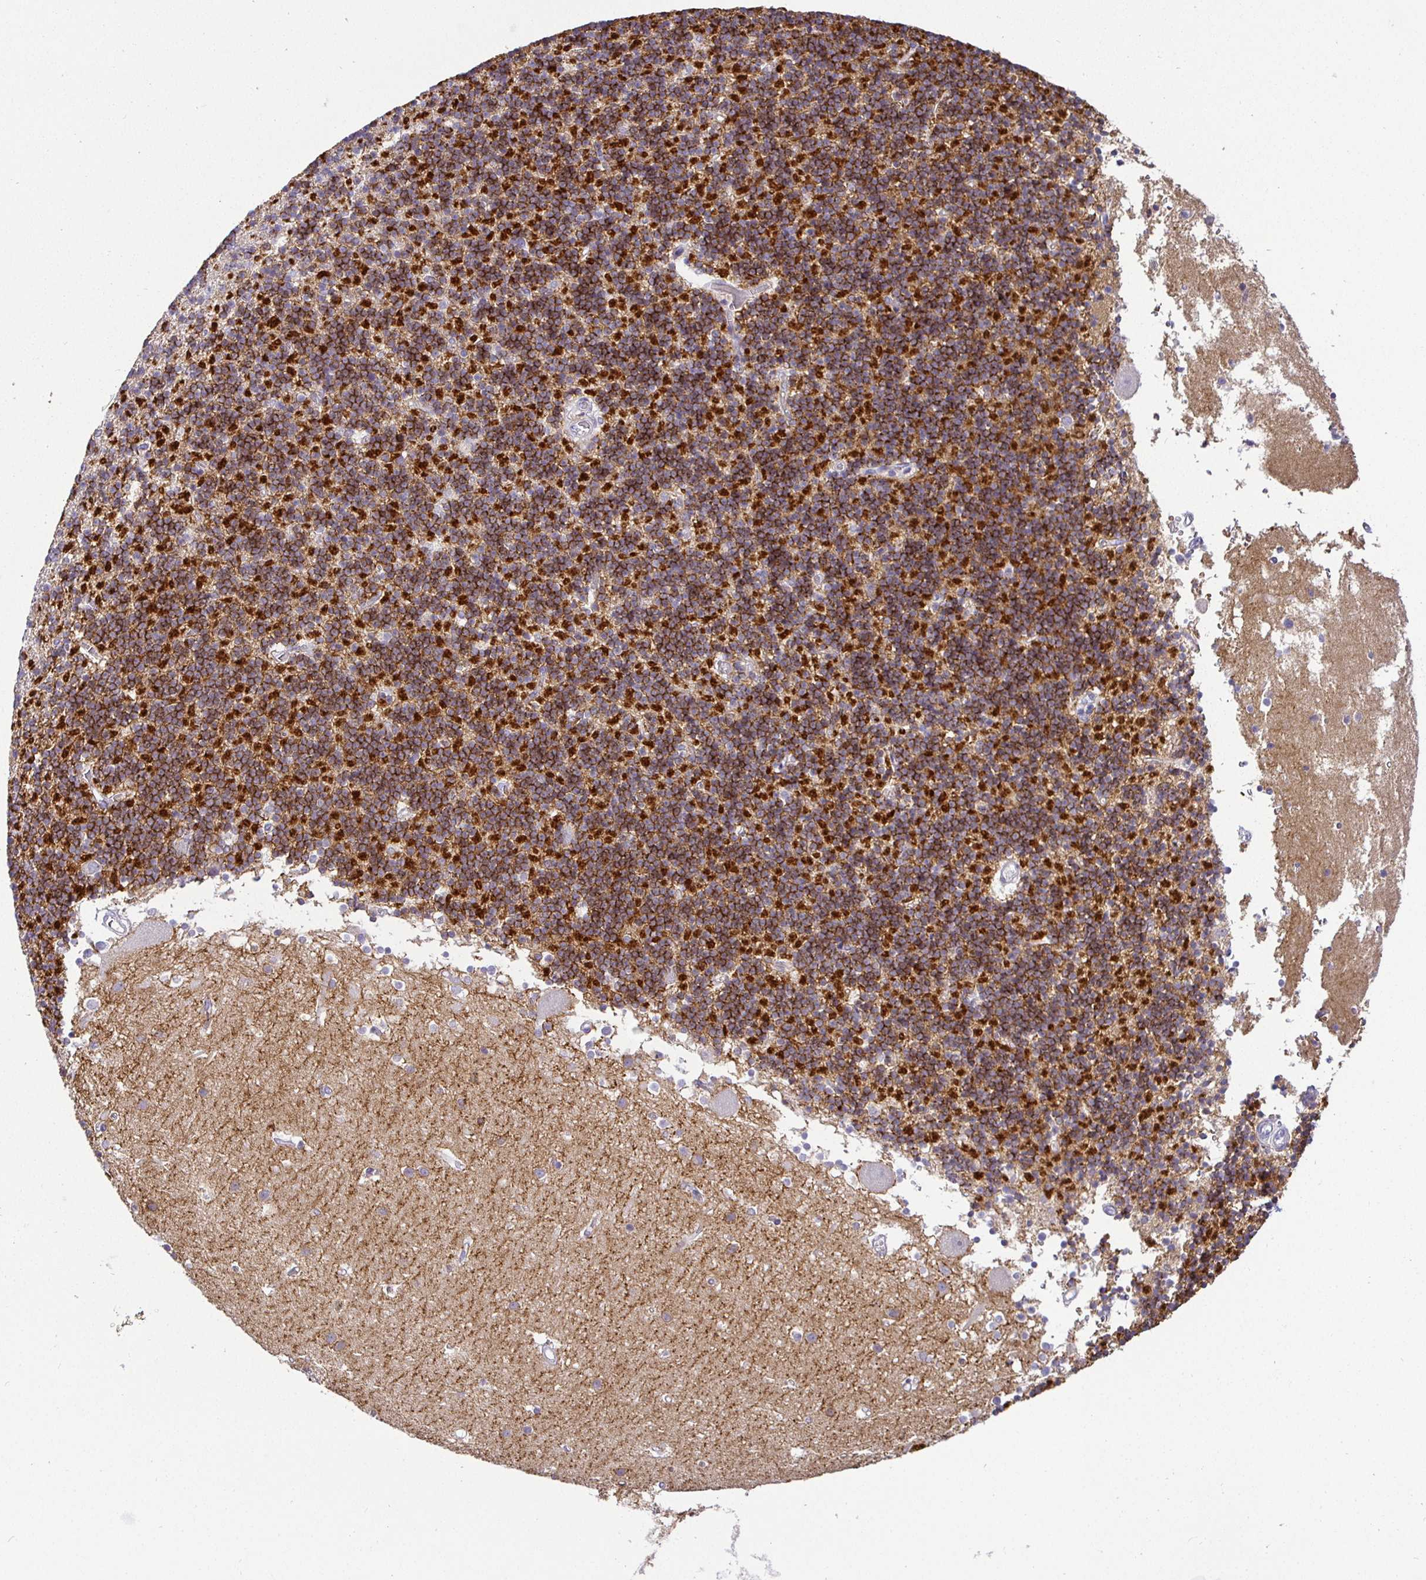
{"staining": {"intensity": "strong", "quantity": "25%-75%", "location": "cytoplasmic/membranous"}, "tissue": "cerebellum", "cell_type": "Cells in granular layer", "image_type": "normal", "snomed": [{"axis": "morphology", "description": "Normal tissue, NOS"}, {"axis": "topography", "description": "Cerebellum"}], "caption": "Protein staining of benign cerebellum exhibits strong cytoplasmic/membranous staining in approximately 25%-75% of cells in granular layer.", "gene": "SIRPA", "patient": {"sex": "male", "age": 54}}